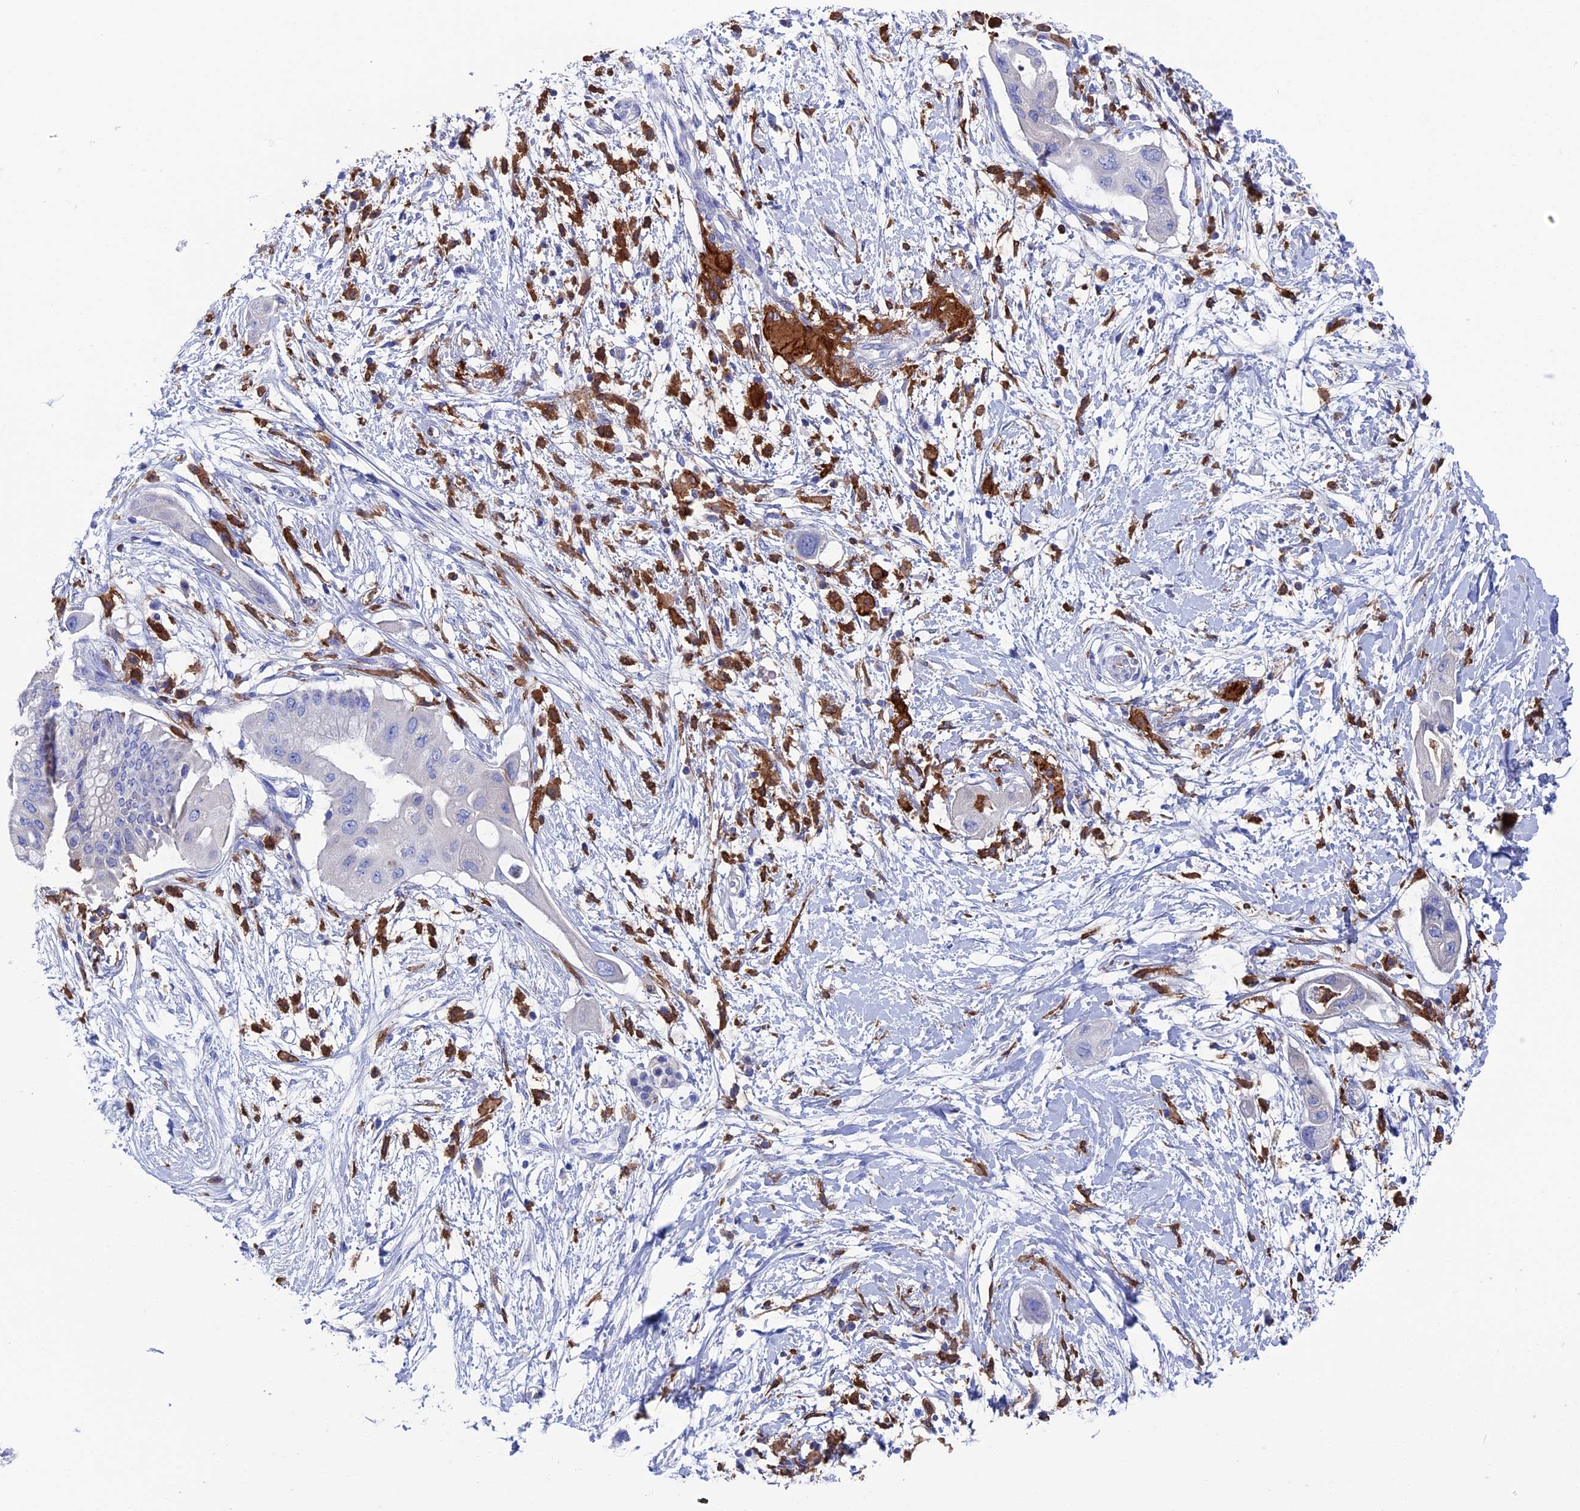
{"staining": {"intensity": "negative", "quantity": "none", "location": "none"}, "tissue": "pancreatic cancer", "cell_type": "Tumor cells", "image_type": "cancer", "snomed": [{"axis": "morphology", "description": "Adenocarcinoma, NOS"}, {"axis": "topography", "description": "Pancreas"}], "caption": "High power microscopy photomicrograph of an IHC histopathology image of pancreatic cancer, revealing no significant staining in tumor cells.", "gene": "TYROBP", "patient": {"sex": "male", "age": 68}}